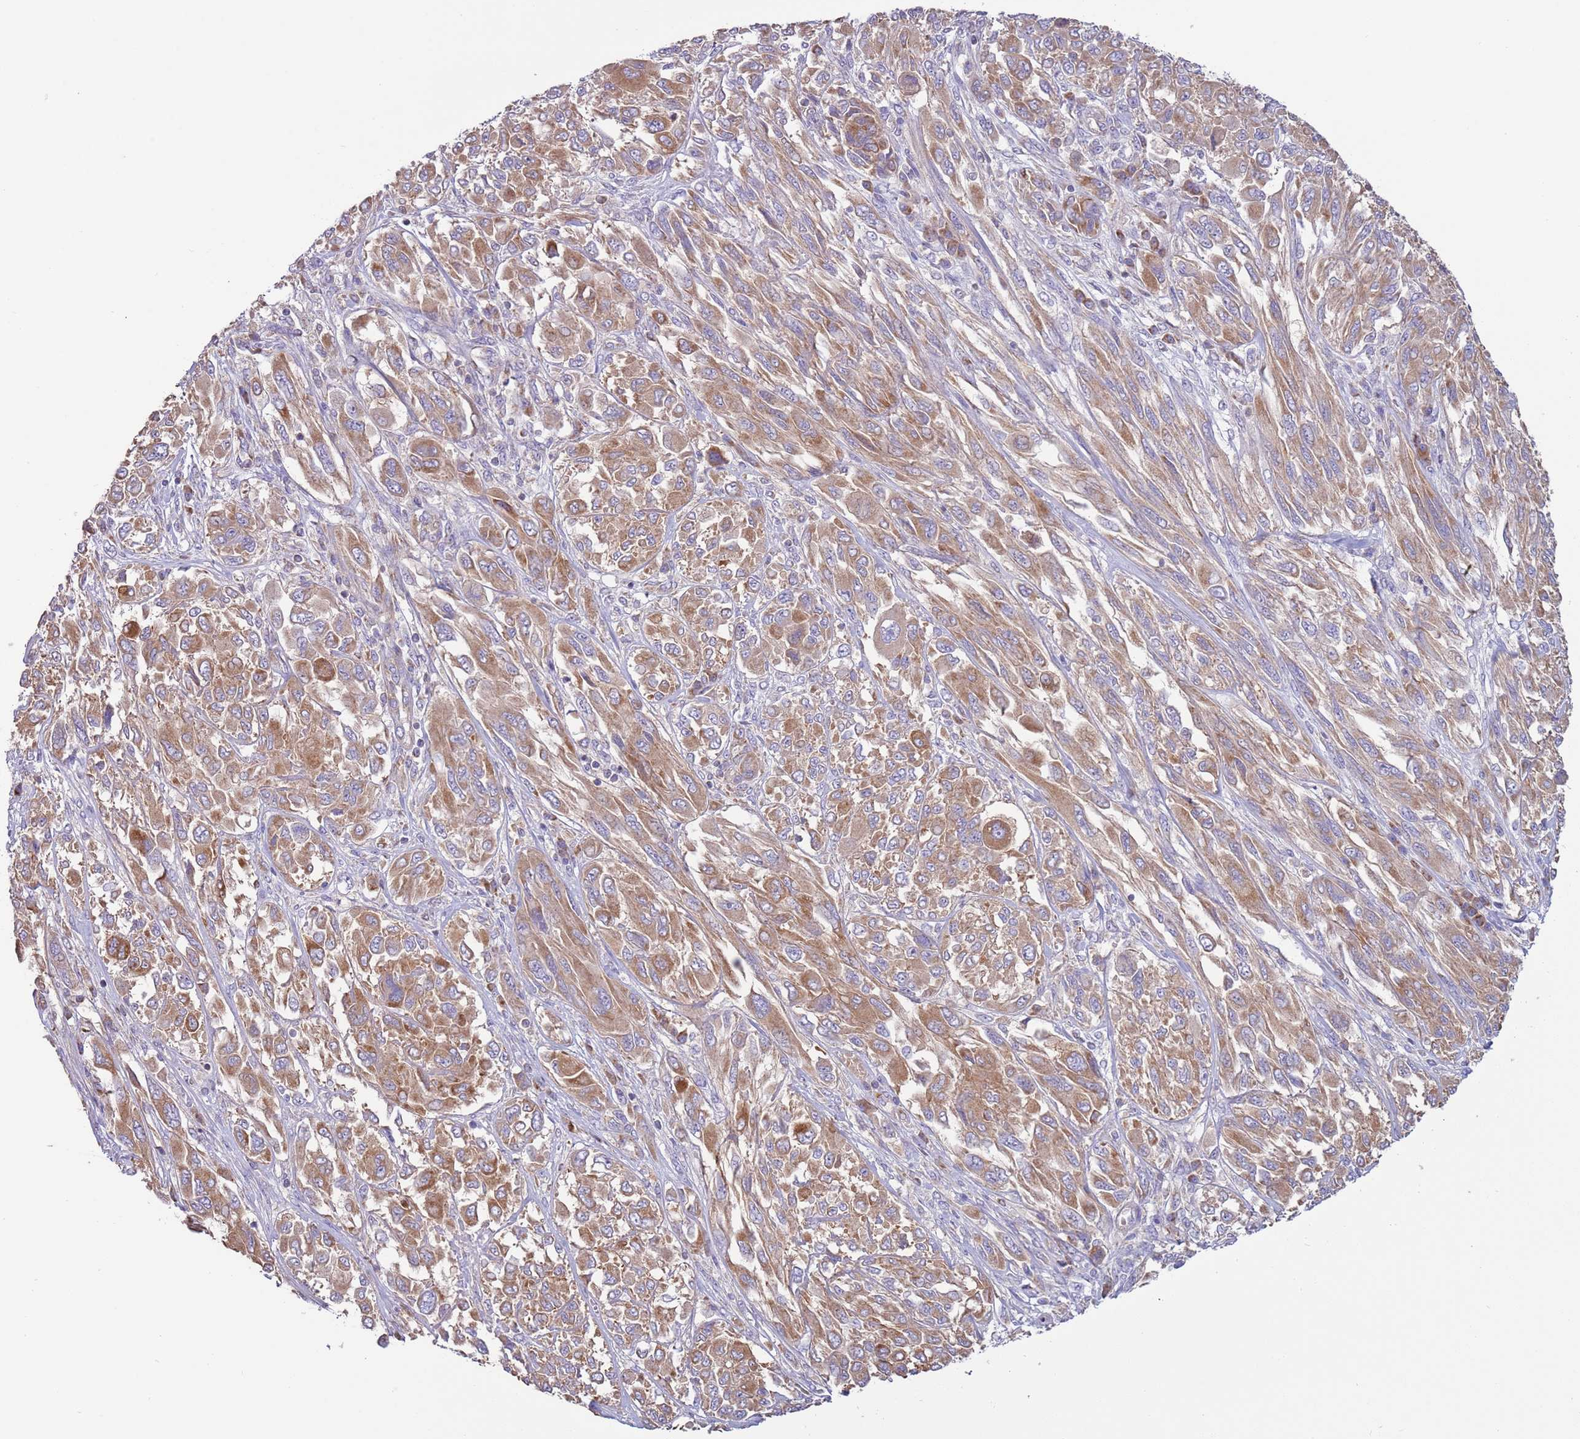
{"staining": {"intensity": "moderate", "quantity": ">75%", "location": "cytoplasmic/membranous"}, "tissue": "melanoma", "cell_type": "Tumor cells", "image_type": "cancer", "snomed": [{"axis": "morphology", "description": "Malignant melanoma, NOS"}, {"axis": "topography", "description": "Skin"}], "caption": "Malignant melanoma tissue reveals moderate cytoplasmic/membranous staining in about >75% of tumor cells, visualized by immunohistochemistry.", "gene": "UQCRQ", "patient": {"sex": "female", "age": 91}}